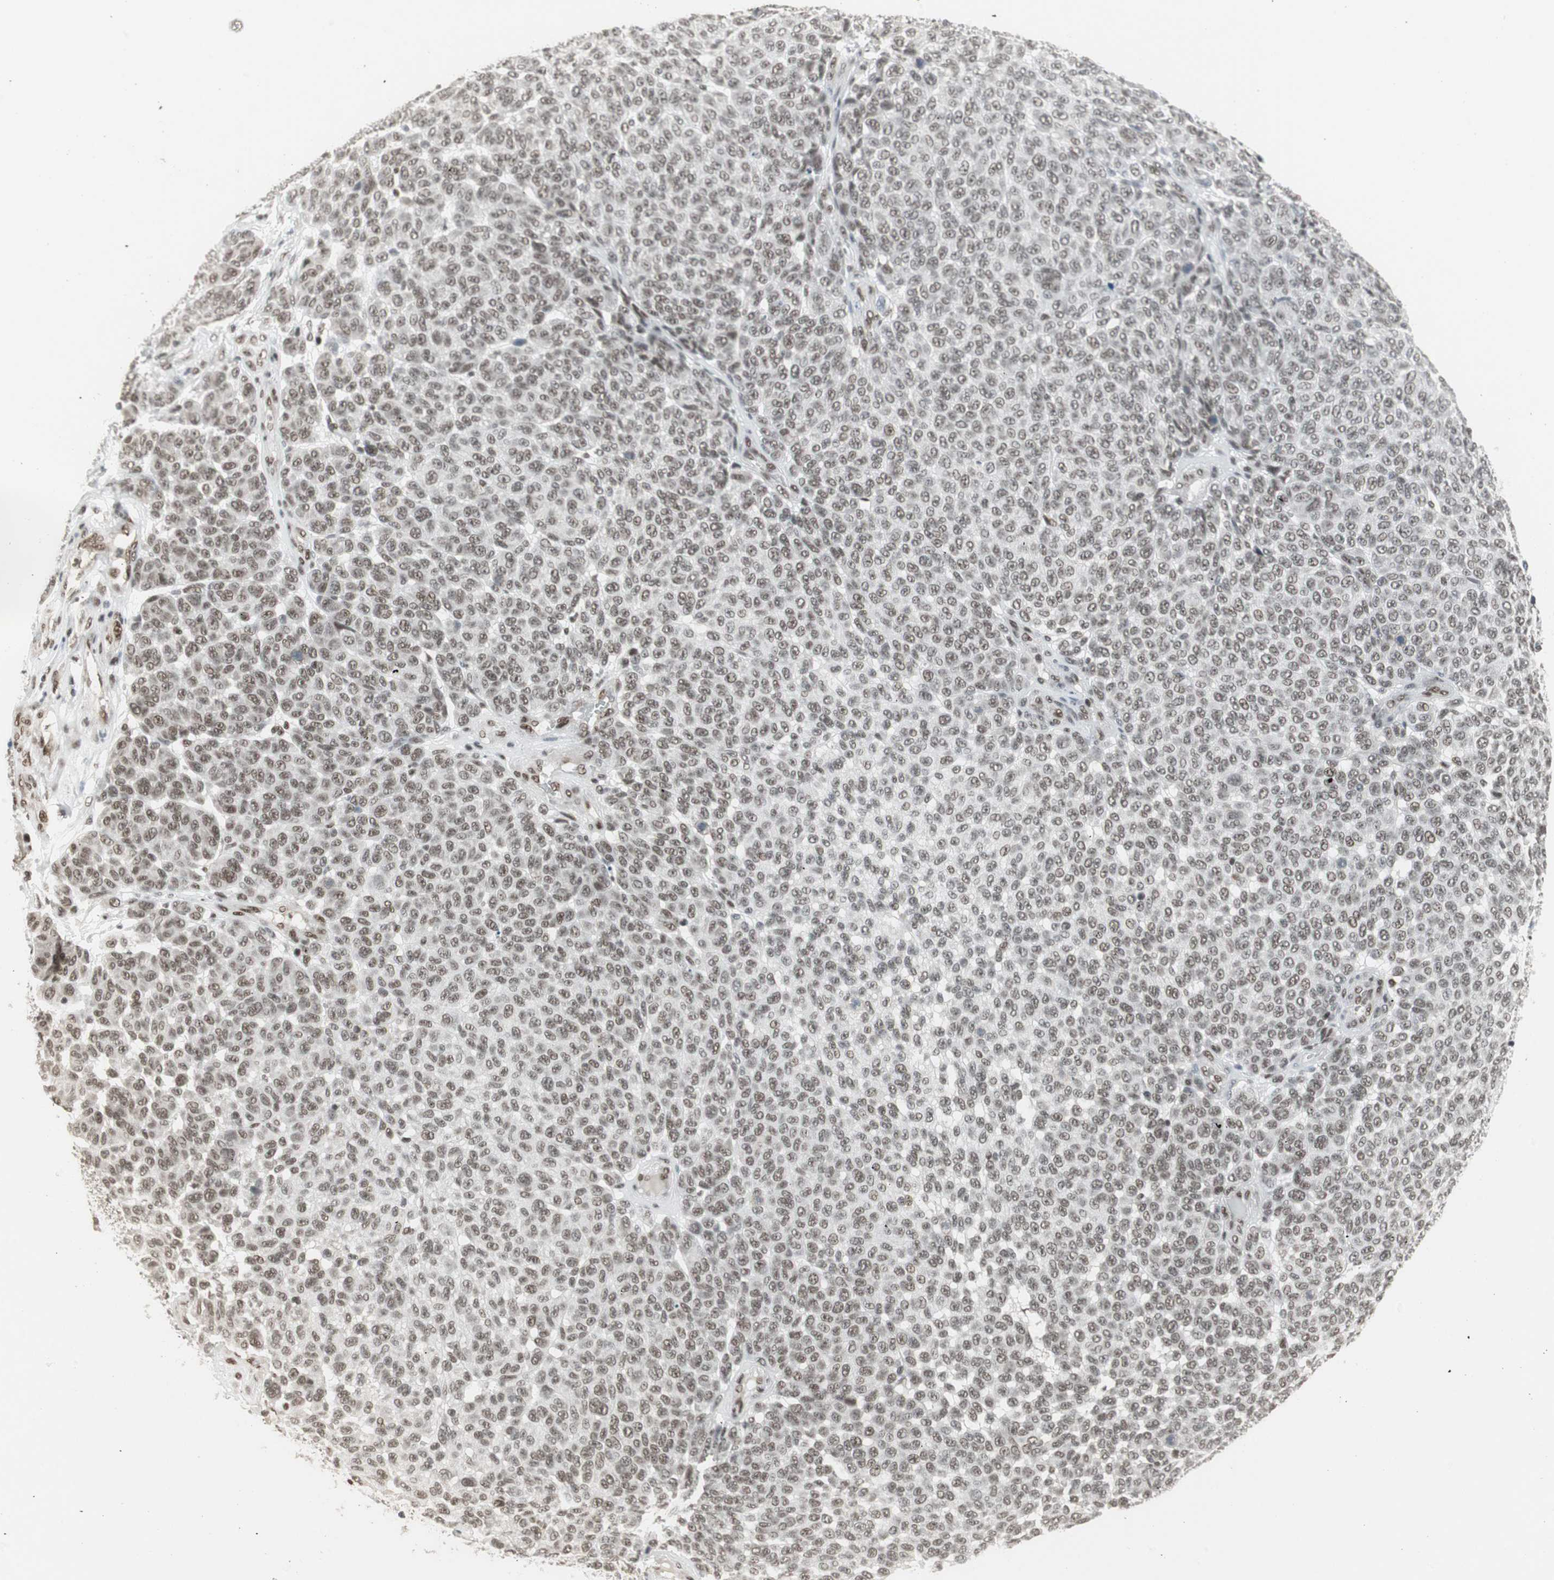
{"staining": {"intensity": "weak", "quantity": ">75%", "location": "nuclear"}, "tissue": "melanoma", "cell_type": "Tumor cells", "image_type": "cancer", "snomed": [{"axis": "morphology", "description": "Malignant melanoma, NOS"}, {"axis": "topography", "description": "Skin"}], "caption": "Immunohistochemistry (IHC) (DAB) staining of human melanoma shows weak nuclear protein positivity in approximately >75% of tumor cells.", "gene": "RTF1", "patient": {"sex": "male", "age": 59}}